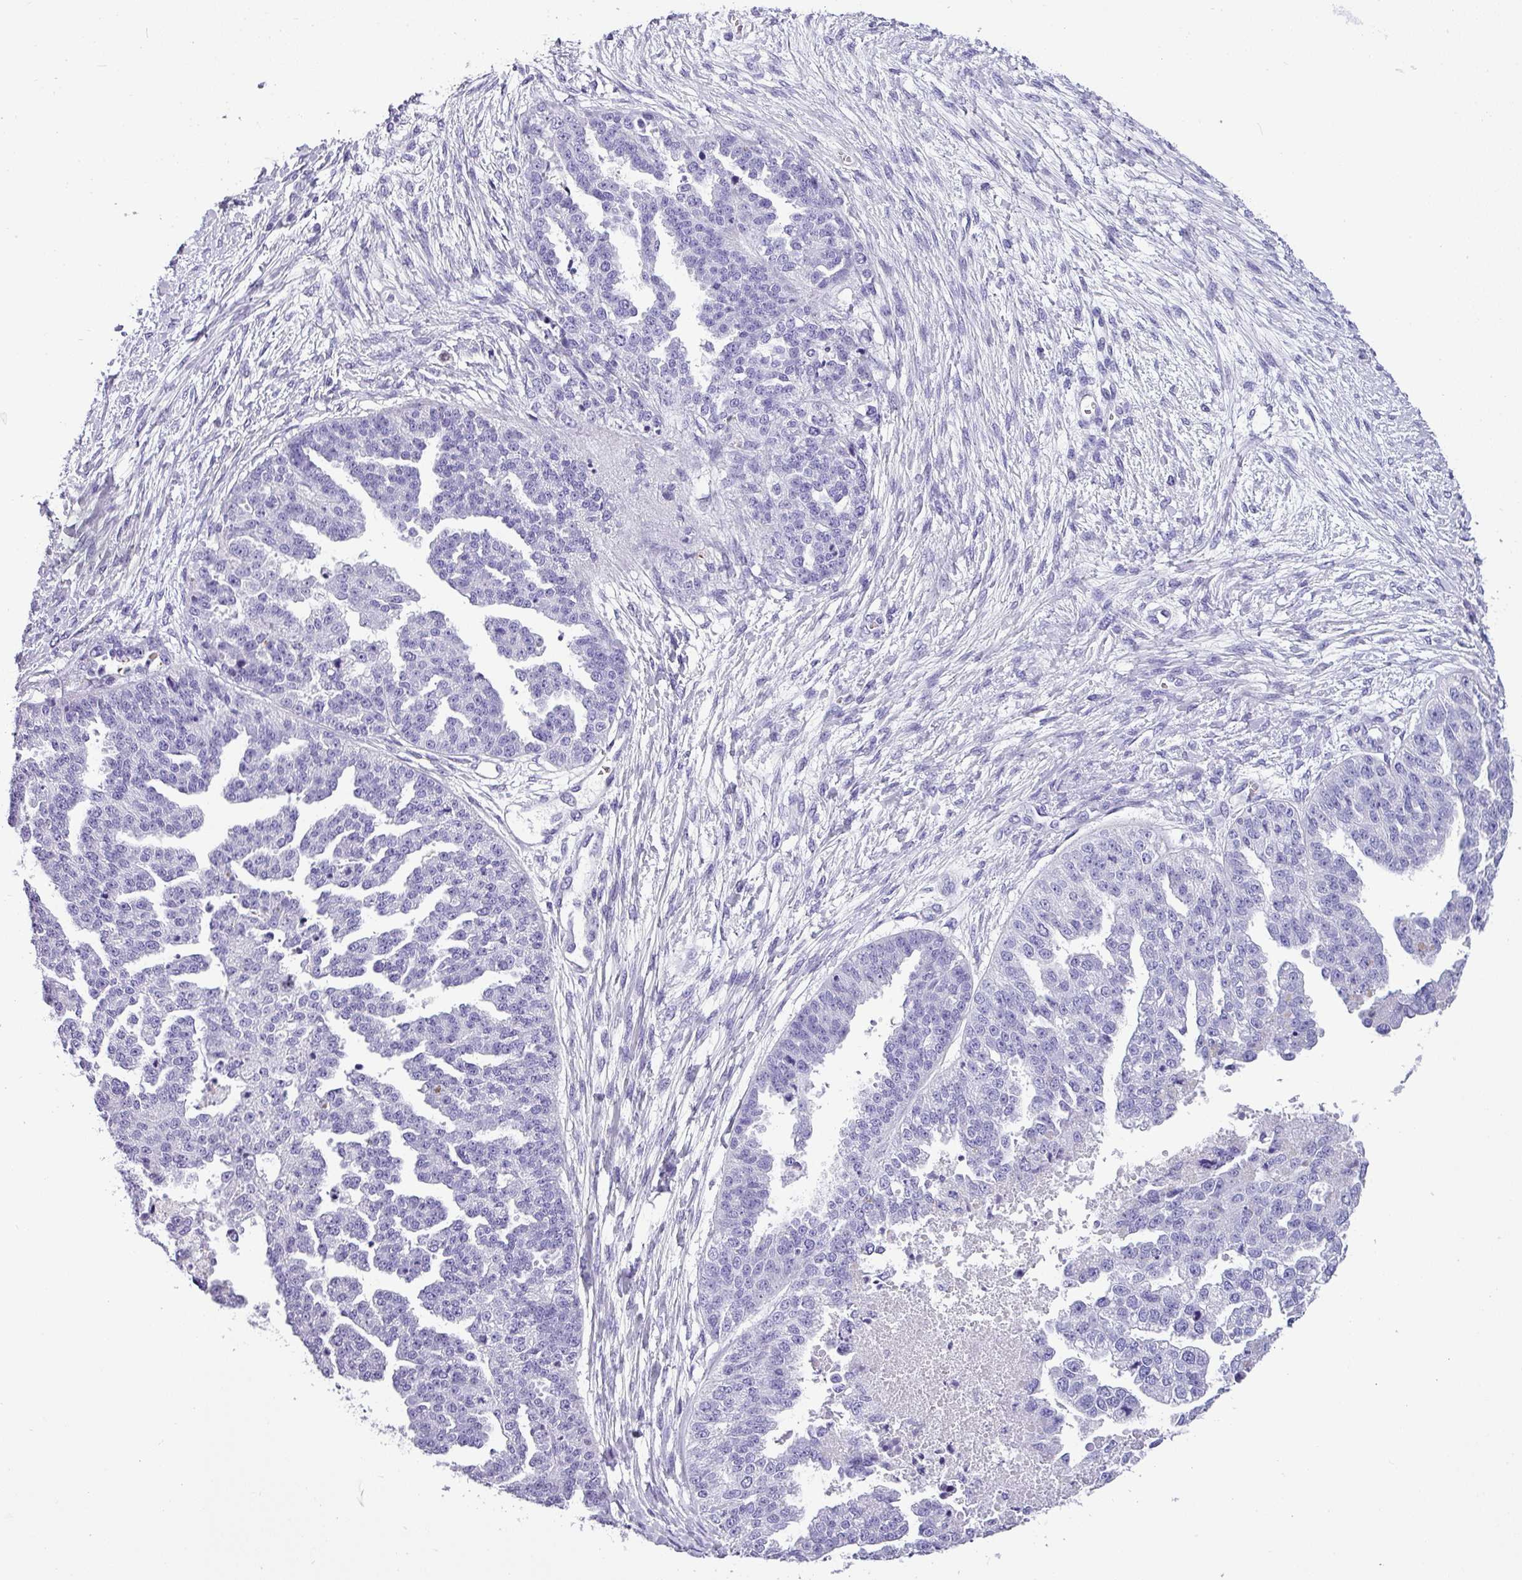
{"staining": {"intensity": "negative", "quantity": "none", "location": "none"}, "tissue": "ovarian cancer", "cell_type": "Tumor cells", "image_type": "cancer", "snomed": [{"axis": "morphology", "description": "Cystadenocarcinoma, serous, NOS"}, {"axis": "topography", "description": "Ovary"}], "caption": "IHC of ovarian cancer demonstrates no staining in tumor cells.", "gene": "MUC21", "patient": {"sex": "female", "age": 58}}